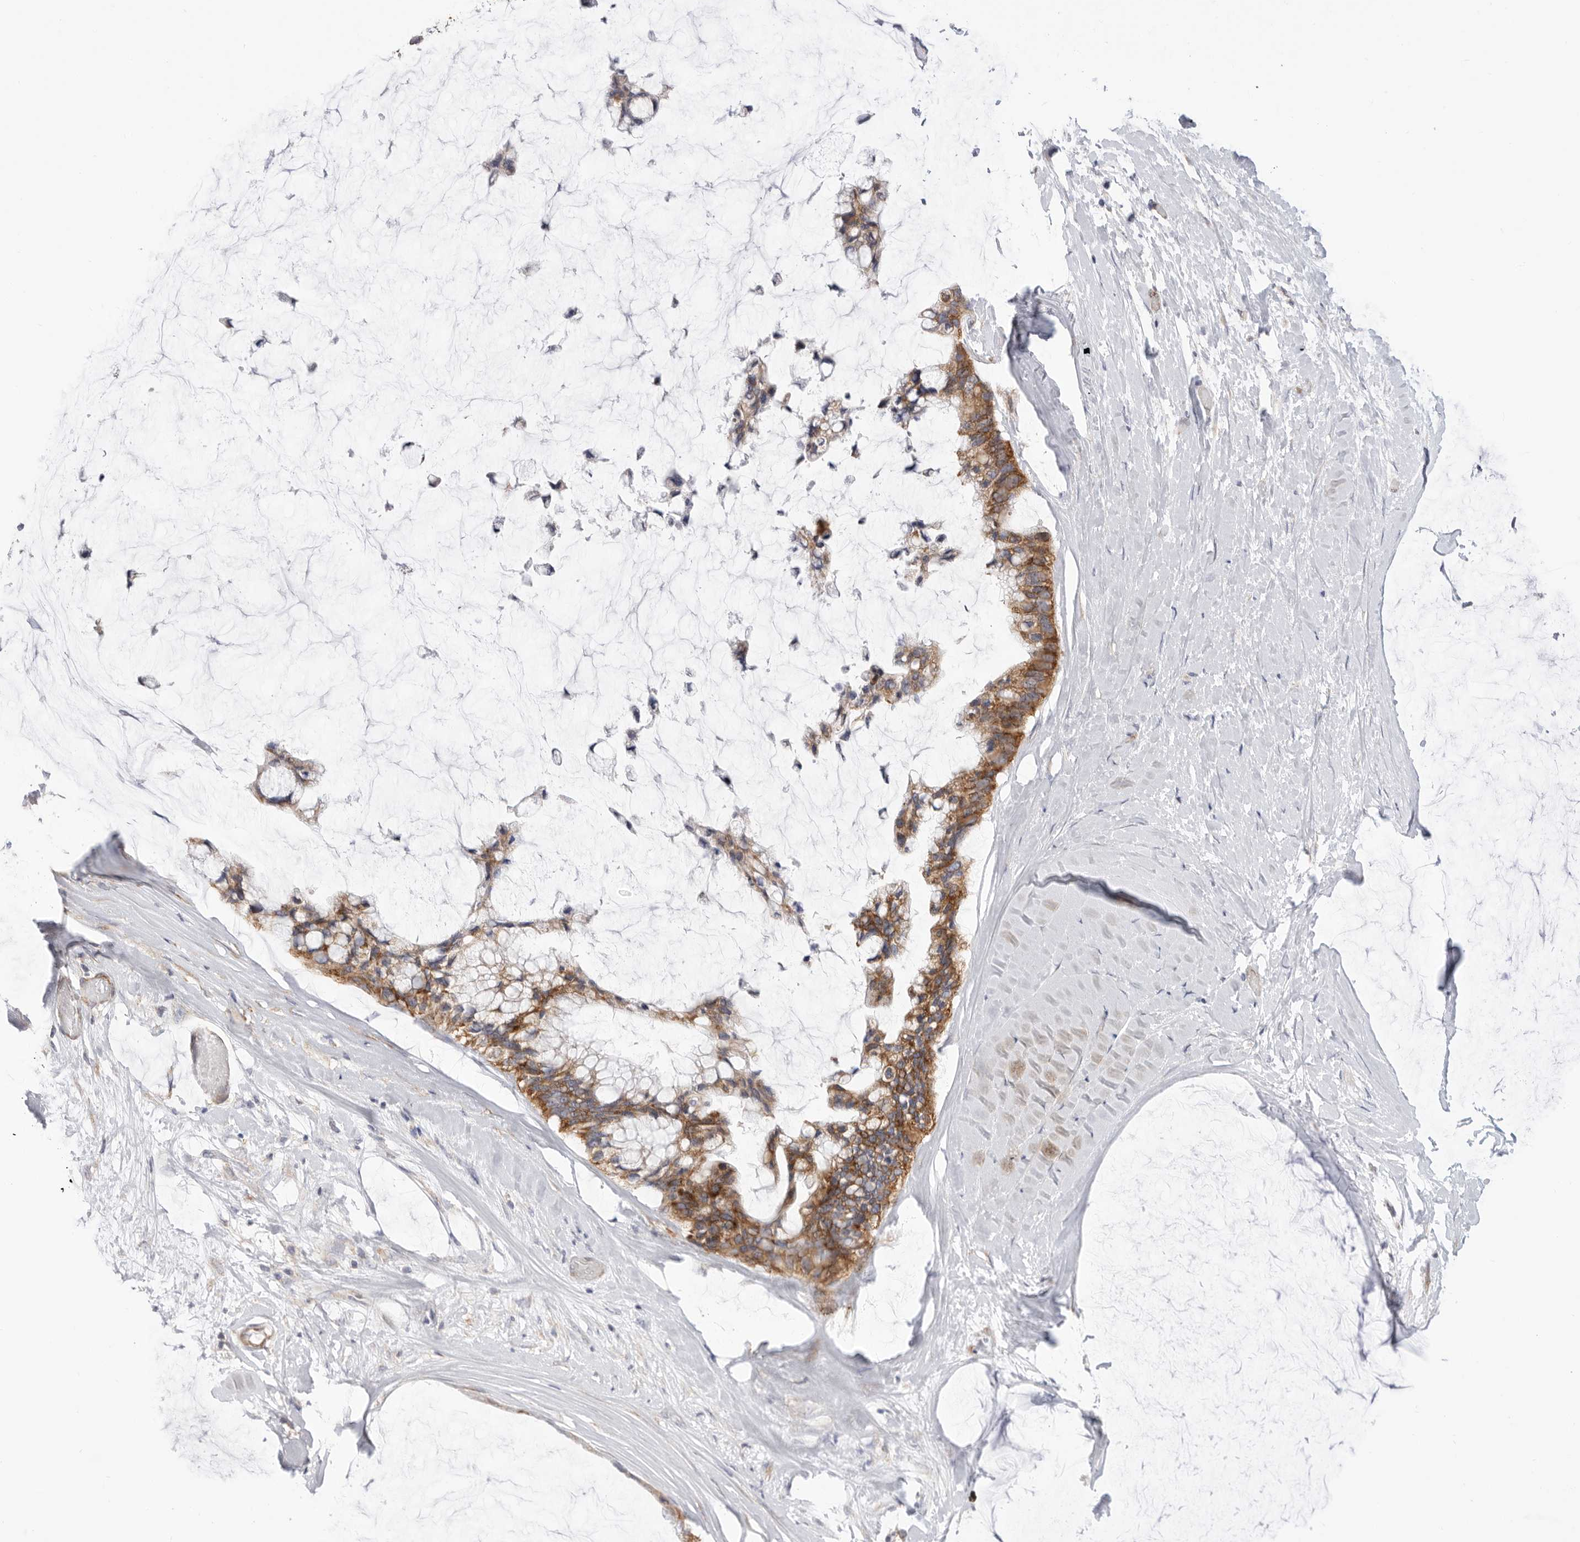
{"staining": {"intensity": "moderate", "quantity": ">75%", "location": "cytoplasmic/membranous"}, "tissue": "ovarian cancer", "cell_type": "Tumor cells", "image_type": "cancer", "snomed": [{"axis": "morphology", "description": "Cystadenocarcinoma, mucinous, NOS"}, {"axis": "topography", "description": "Ovary"}], "caption": "Mucinous cystadenocarcinoma (ovarian) stained for a protein displays moderate cytoplasmic/membranous positivity in tumor cells.", "gene": "SERBP1", "patient": {"sex": "female", "age": 39}}